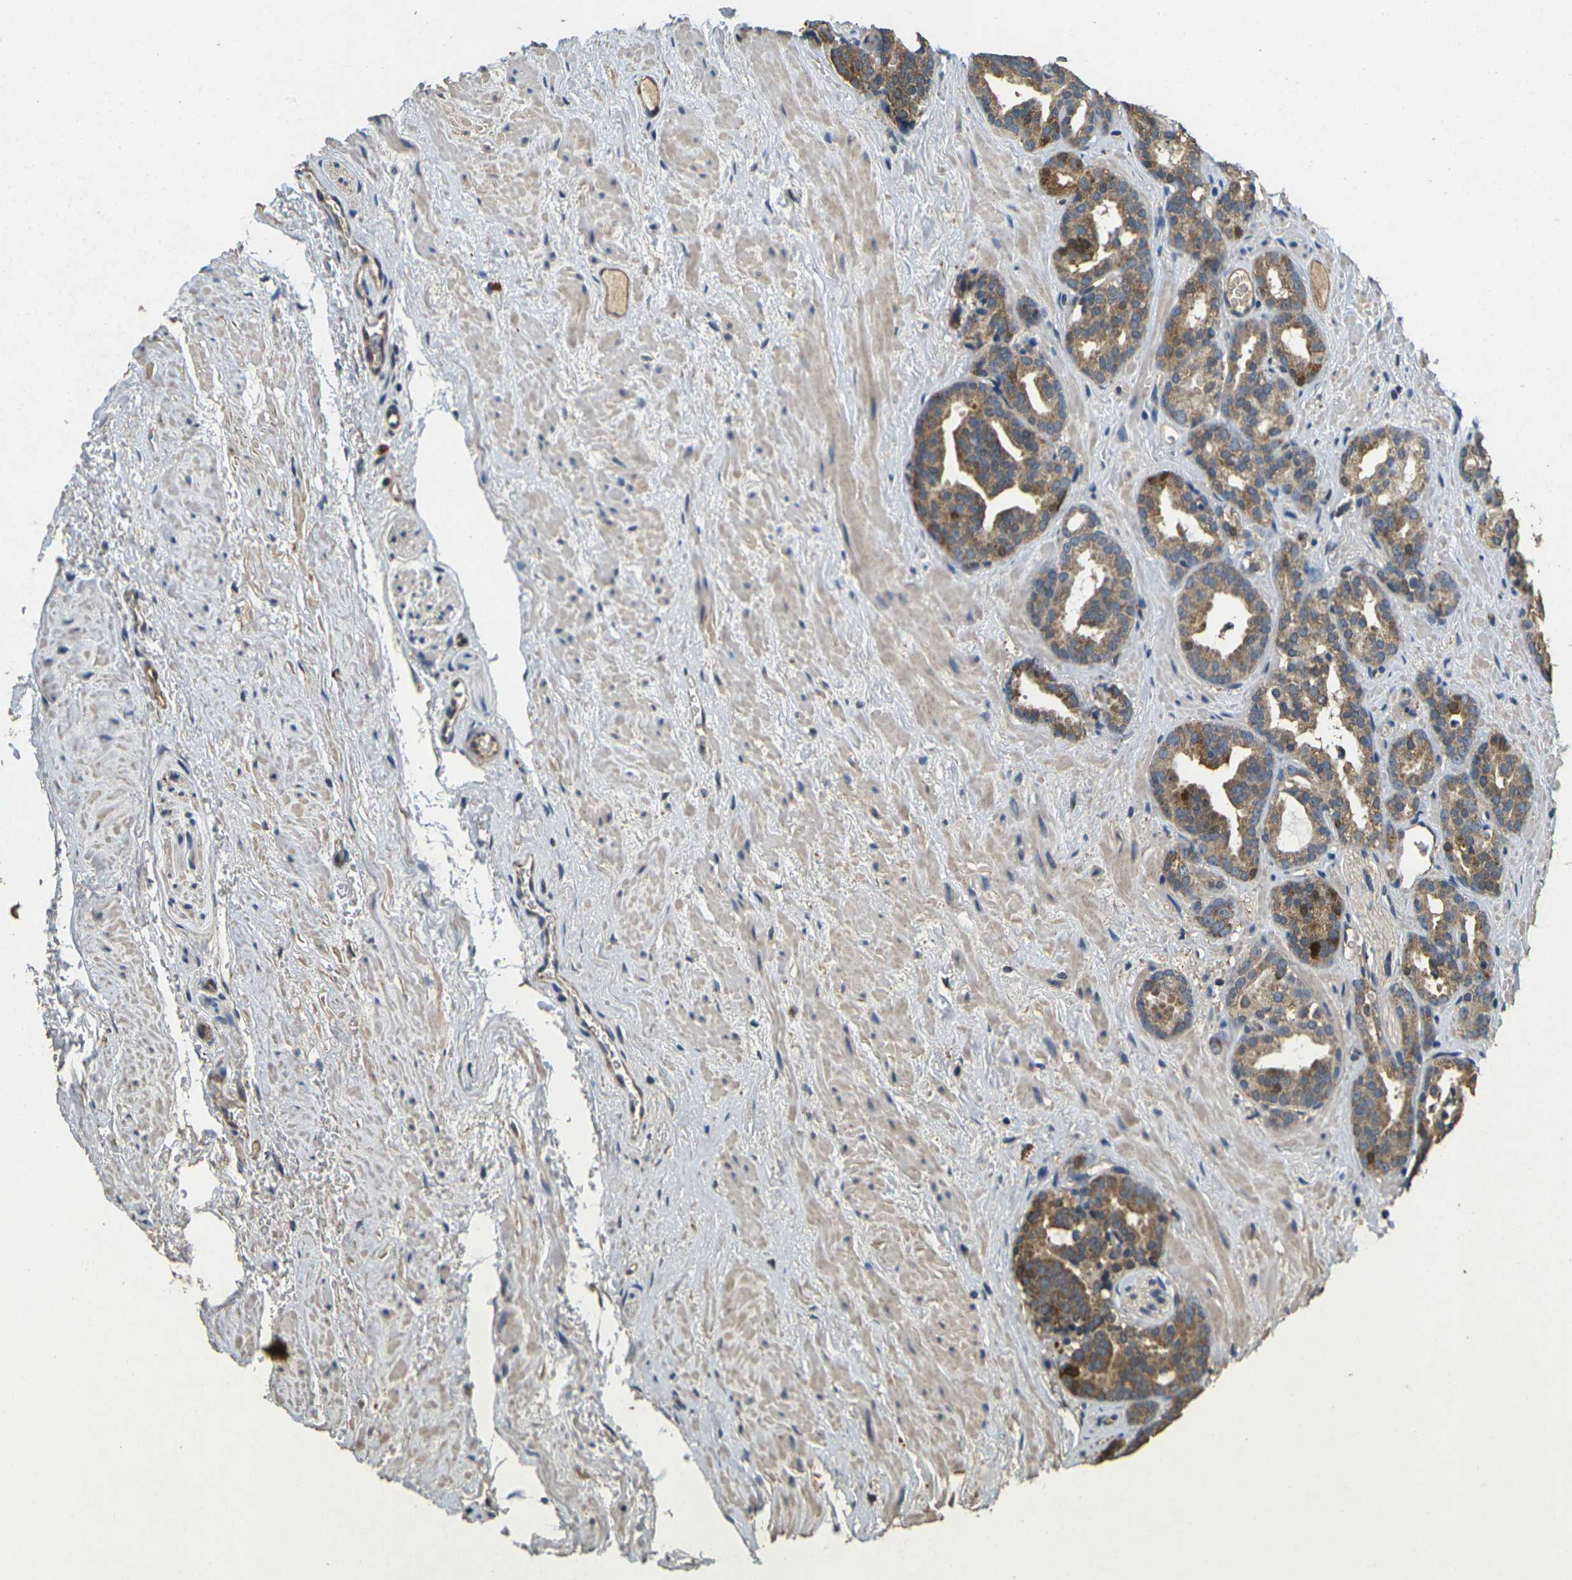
{"staining": {"intensity": "moderate", "quantity": ">75%", "location": "cytoplasmic/membranous"}, "tissue": "prostate cancer", "cell_type": "Tumor cells", "image_type": "cancer", "snomed": [{"axis": "morphology", "description": "Adenocarcinoma, Low grade"}, {"axis": "topography", "description": "Prostate"}], "caption": "A brown stain shows moderate cytoplasmic/membranous expression of a protein in human prostate adenocarcinoma (low-grade) tumor cells. (DAB = brown stain, brightfield microscopy at high magnification).", "gene": "MAPK11", "patient": {"sex": "male", "age": 63}}